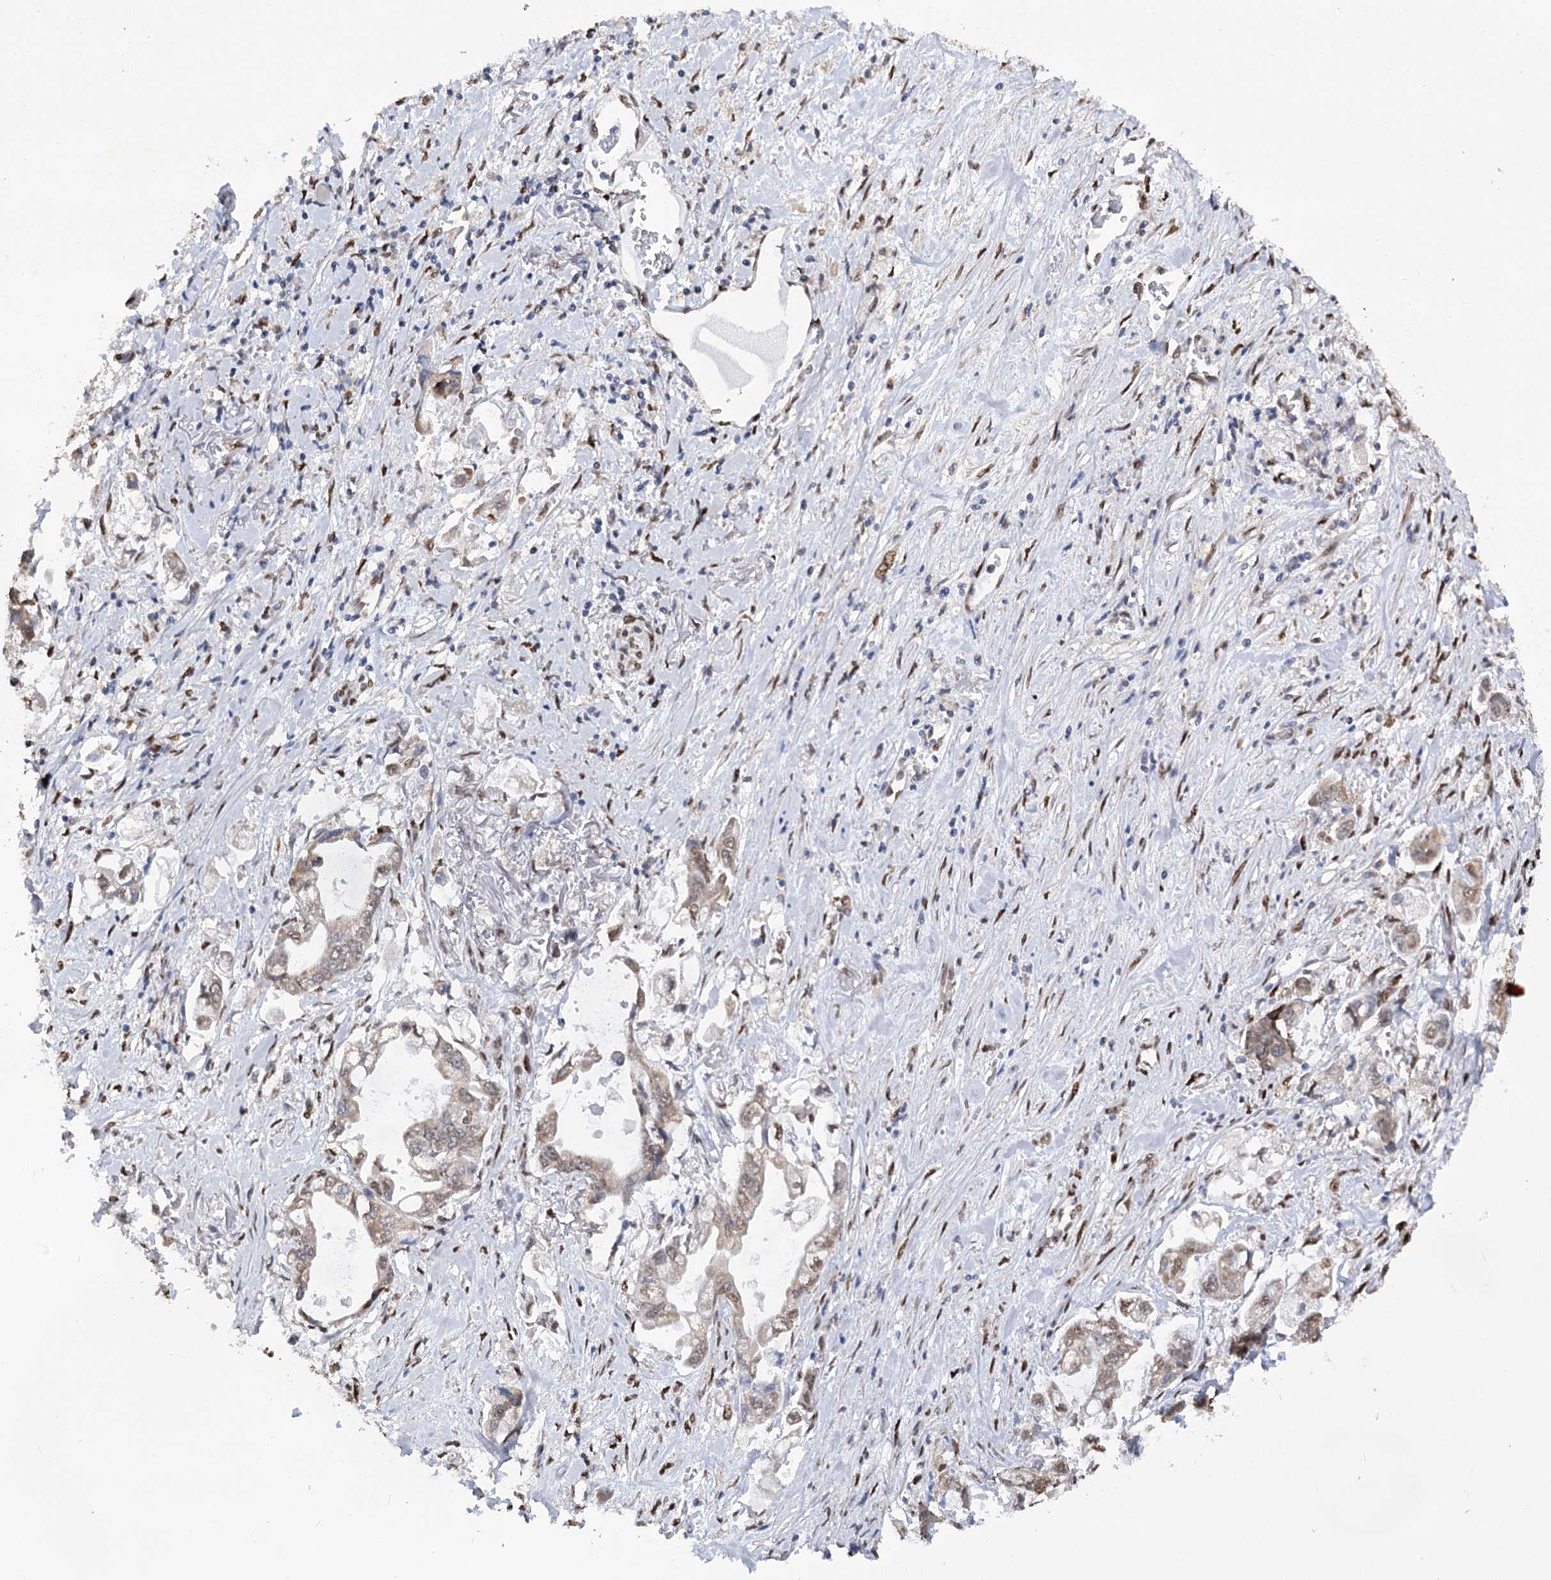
{"staining": {"intensity": "weak", "quantity": ">75%", "location": "cytoplasmic/membranous"}, "tissue": "stomach cancer", "cell_type": "Tumor cells", "image_type": "cancer", "snomed": [{"axis": "morphology", "description": "Adenocarcinoma, NOS"}, {"axis": "topography", "description": "Stomach"}], "caption": "Adenocarcinoma (stomach) was stained to show a protein in brown. There is low levels of weak cytoplasmic/membranous staining in approximately >75% of tumor cells. The staining was performed using DAB (3,3'-diaminobenzidine), with brown indicating positive protein expression. Nuclei are stained blue with hematoxylin.", "gene": "NFU1", "patient": {"sex": "male", "age": 62}}